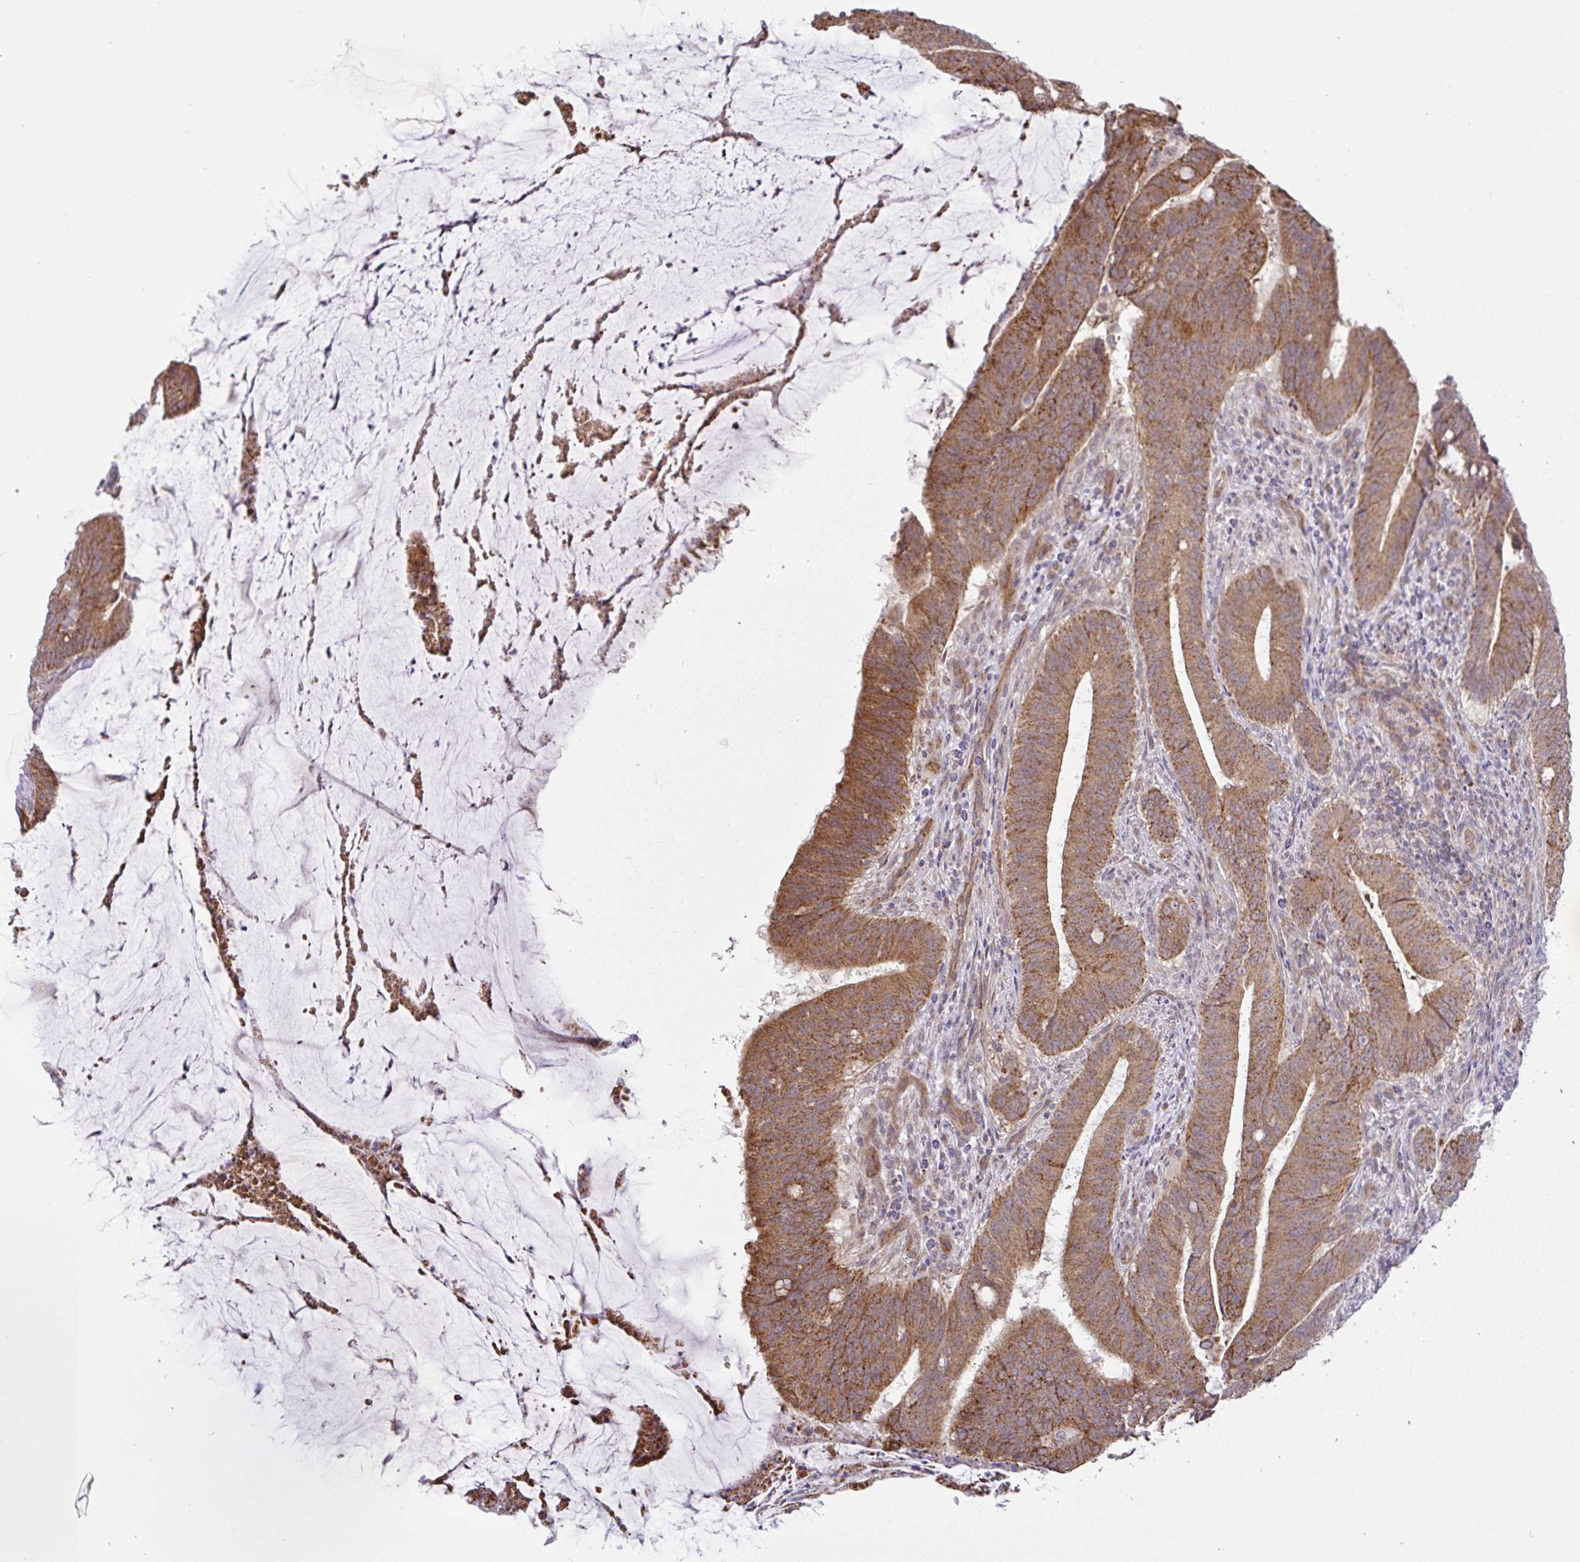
{"staining": {"intensity": "moderate", "quantity": ">75%", "location": "cytoplasmic/membranous"}, "tissue": "colorectal cancer", "cell_type": "Tumor cells", "image_type": "cancer", "snomed": [{"axis": "morphology", "description": "Adenocarcinoma, NOS"}, {"axis": "topography", "description": "Colon"}], "caption": "Human colorectal cancer stained with a brown dye displays moderate cytoplasmic/membranous positive staining in approximately >75% of tumor cells.", "gene": "DLEU7", "patient": {"sex": "female", "age": 43}}